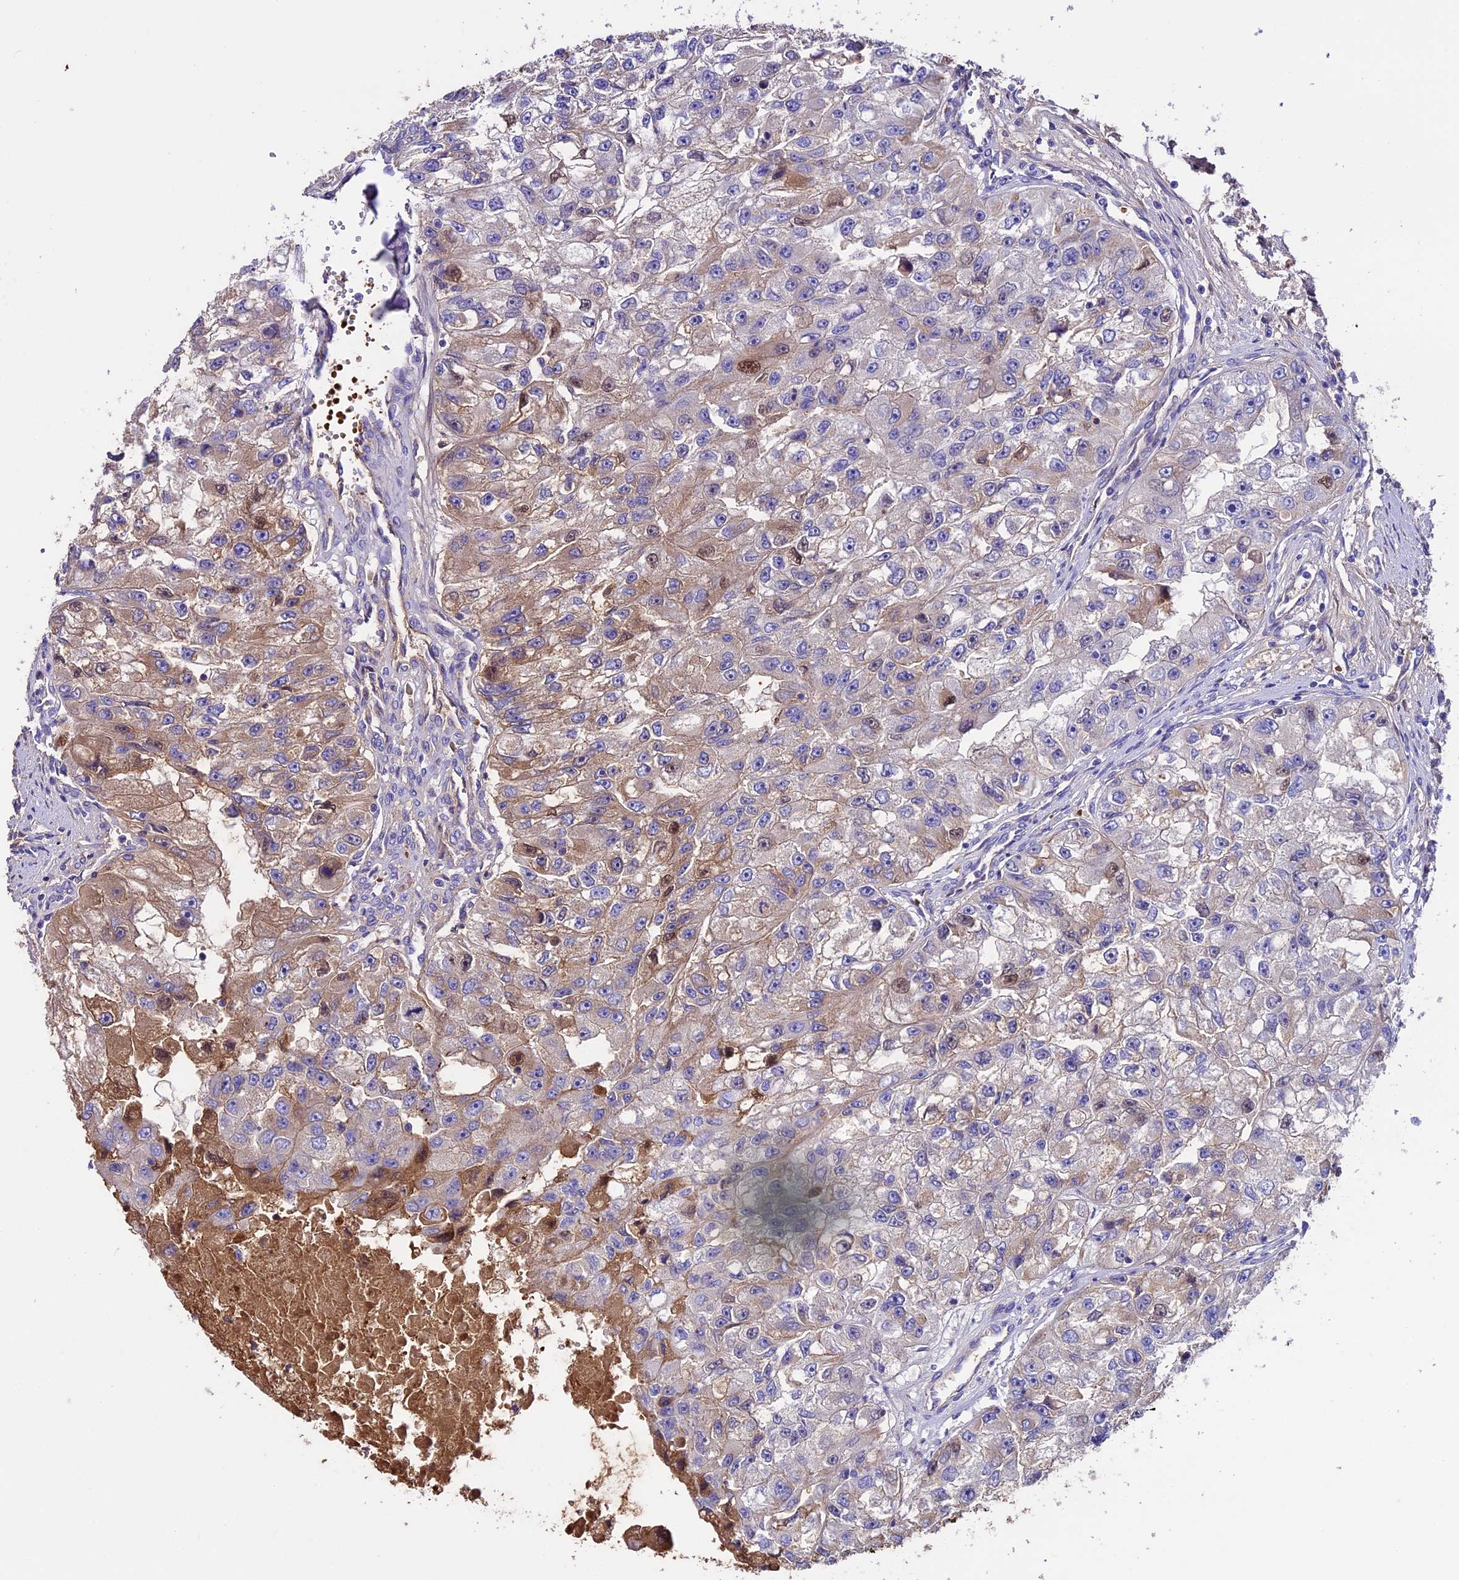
{"staining": {"intensity": "moderate", "quantity": "25%-75%", "location": "cytoplasmic/membranous,nuclear"}, "tissue": "renal cancer", "cell_type": "Tumor cells", "image_type": "cancer", "snomed": [{"axis": "morphology", "description": "Adenocarcinoma, NOS"}, {"axis": "topography", "description": "Kidney"}], "caption": "A micrograph of human renal cancer (adenocarcinoma) stained for a protein displays moderate cytoplasmic/membranous and nuclear brown staining in tumor cells.", "gene": "TCP11L2", "patient": {"sex": "male", "age": 63}}